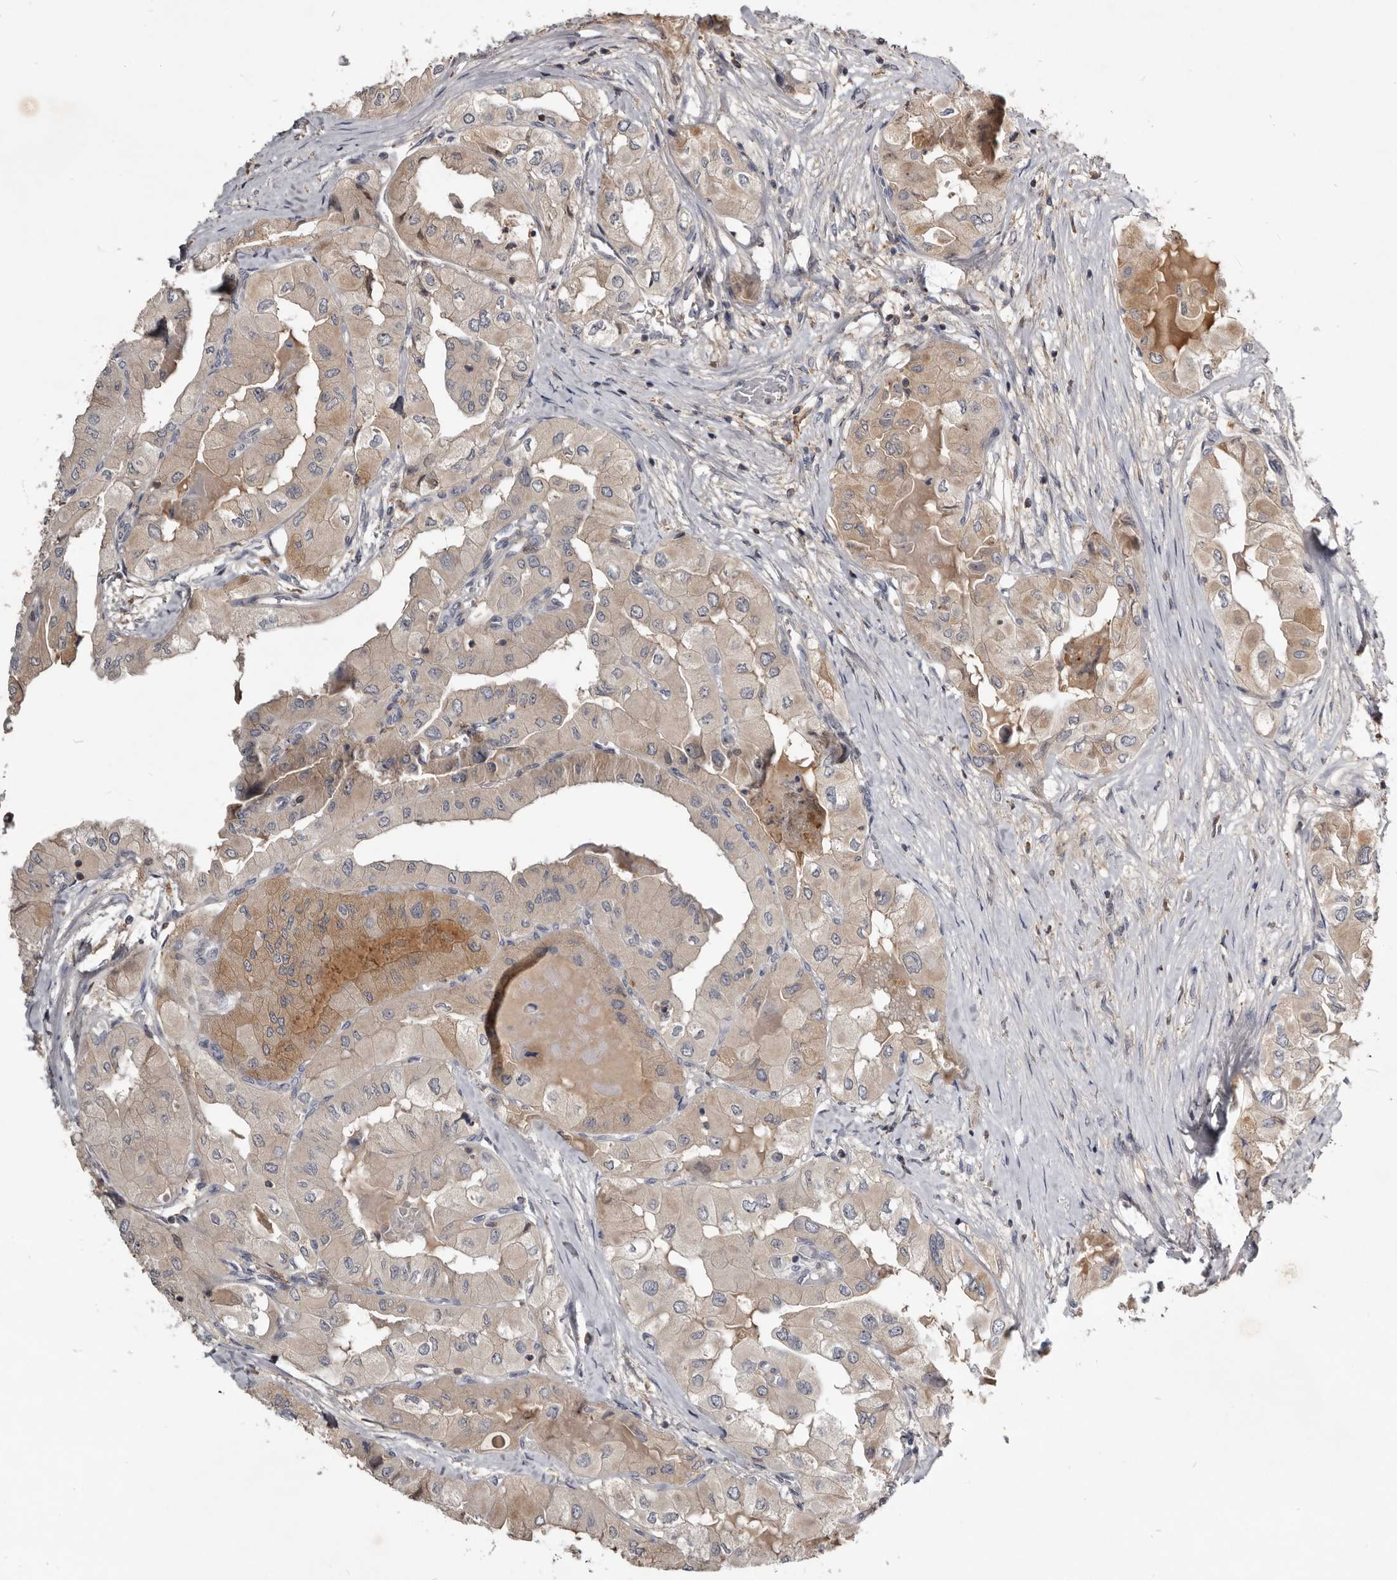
{"staining": {"intensity": "weak", "quantity": ">75%", "location": "cytoplasmic/membranous"}, "tissue": "thyroid cancer", "cell_type": "Tumor cells", "image_type": "cancer", "snomed": [{"axis": "morphology", "description": "Papillary adenocarcinoma, NOS"}, {"axis": "topography", "description": "Thyroid gland"}], "caption": "High-power microscopy captured an IHC photomicrograph of thyroid cancer (papillary adenocarcinoma), revealing weak cytoplasmic/membranous staining in about >75% of tumor cells.", "gene": "TTC39A", "patient": {"sex": "female", "age": 59}}